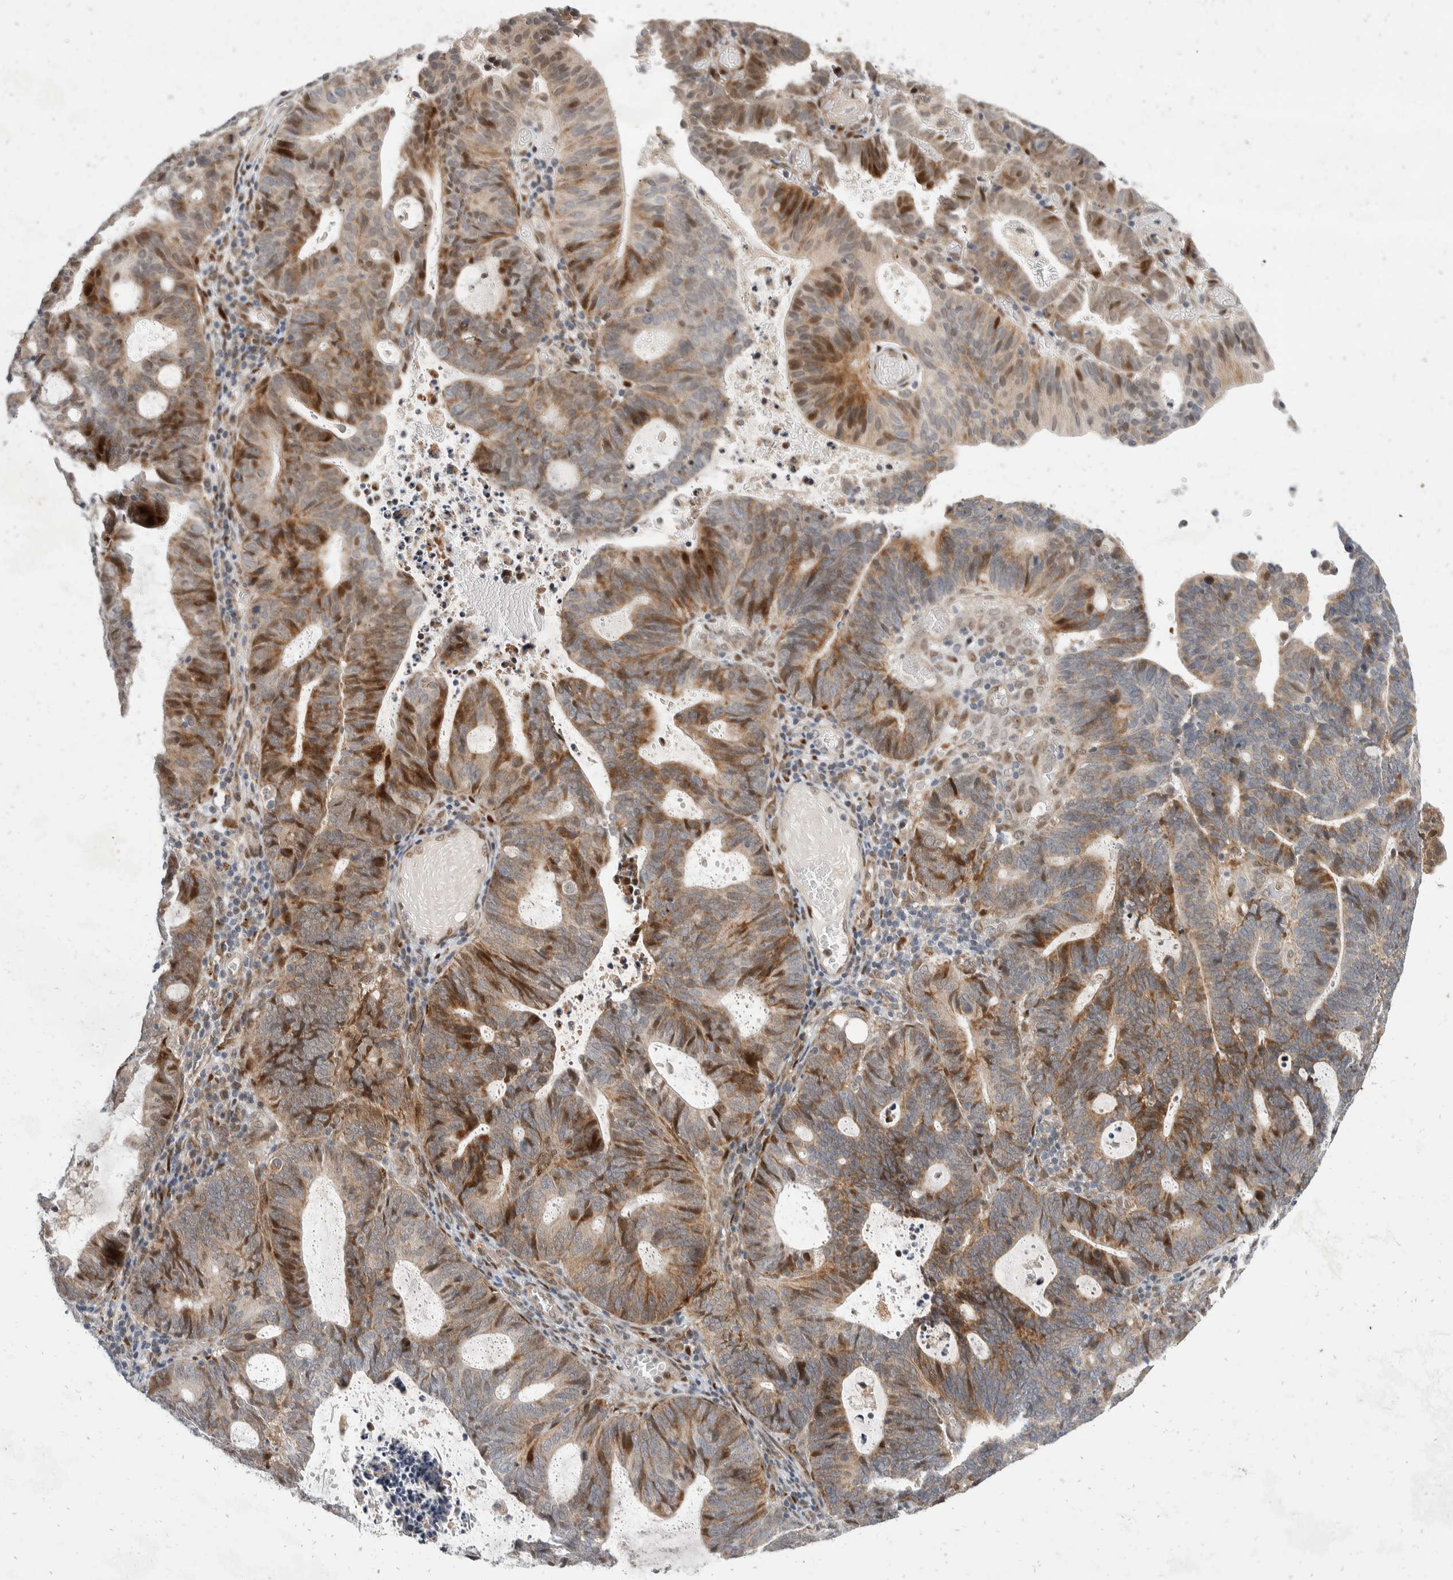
{"staining": {"intensity": "moderate", "quantity": "25%-75%", "location": "cytoplasmic/membranous,nuclear"}, "tissue": "endometrial cancer", "cell_type": "Tumor cells", "image_type": "cancer", "snomed": [{"axis": "morphology", "description": "Adenocarcinoma, NOS"}, {"axis": "topography", "description": "Uterus"}], "caption": "Tumor cells display medium levels of moderate cytoplasmic/membranous and nuclear staining in approximately 25%-75% of cells in human endometrial cancer (adenocarcinoma).", "gene": "ZNF703", "patient": {"sex": "female", "age": 83}}